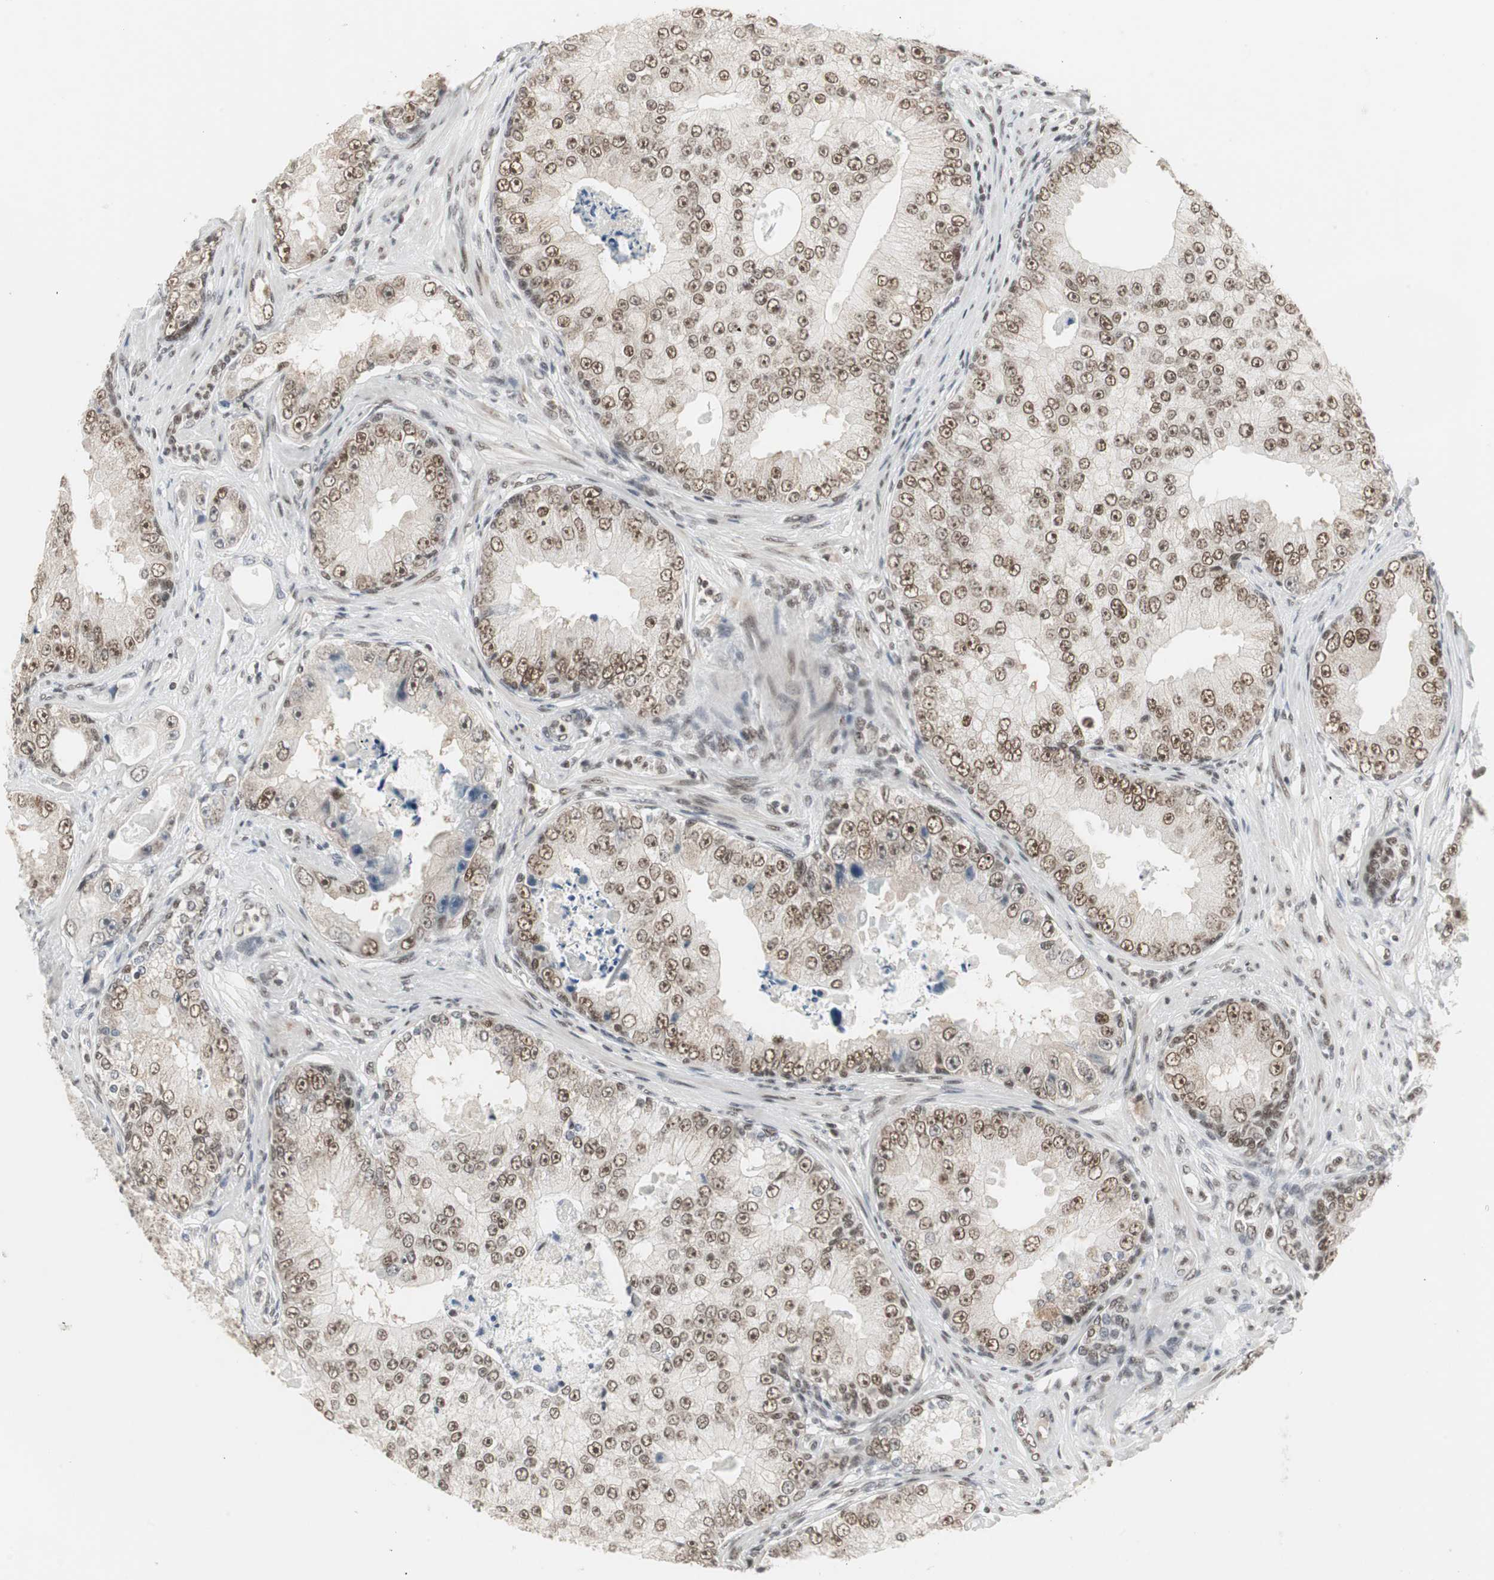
{"staining": {"intensity": "moderate", "quantity": ">75%", "location": "nuclear"}, "tissue": "prostate cancer", "cell_type": "Tumor cells", "image_type": "cancer", "snomed": [{"axis": "morphology", "description": "Adenocarcinoma, High grade"}, {"axis": "topography", "description": "Prostate"}], "caption": "Prostate high-grade adenocarcinoma stained with immunohistochemistry (IHC) reveals moderate nuclear expression in approximately >75% of tumor cells. The staining was performed using DAB (3,3'-diaminobenzidine) to visualize the protein expression in brown, while the nuclei were stained in blue with hematoxylin (Magnification: 20x).", "gene": "RTF1", "patient": {"sex": "male", "age": 73}}